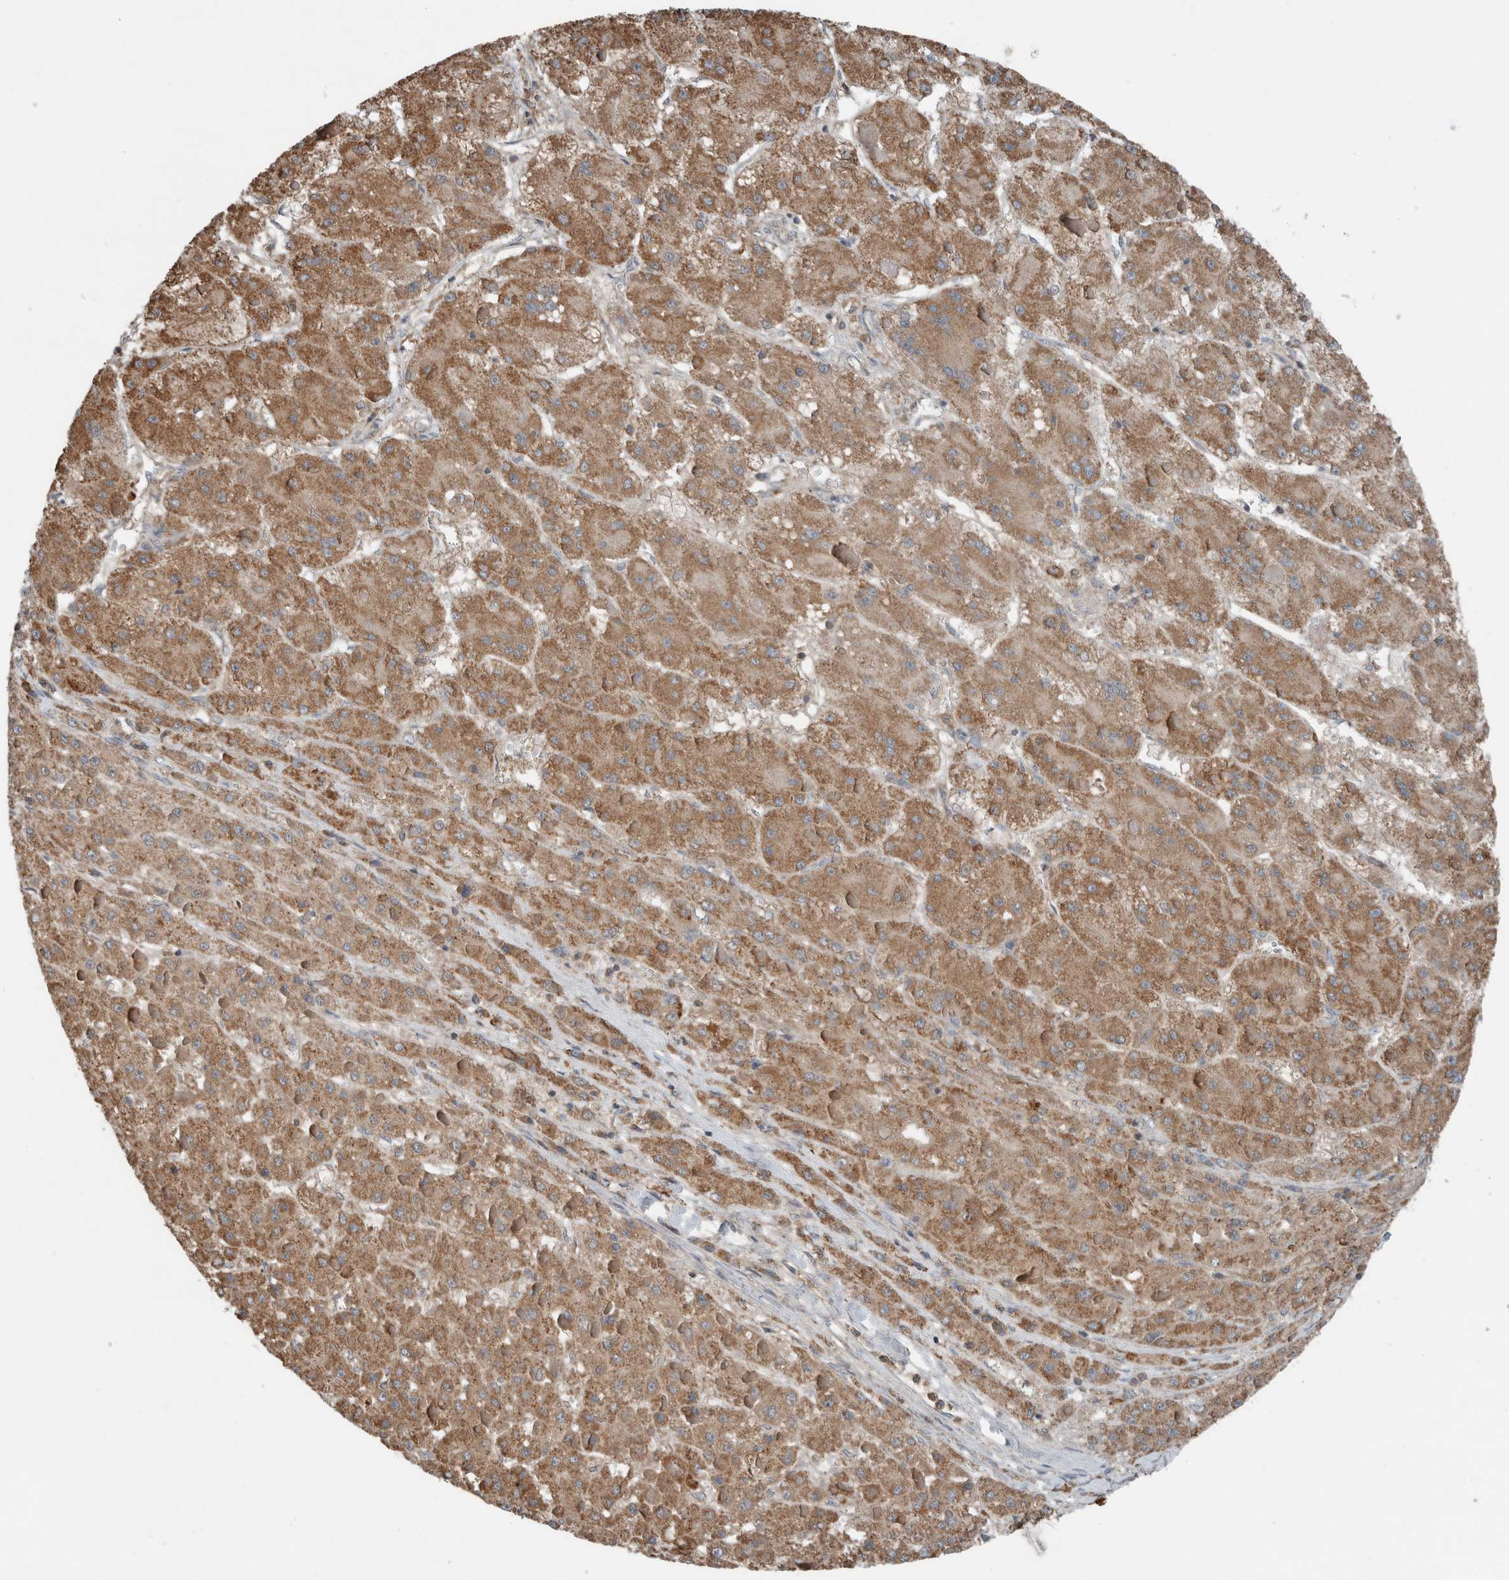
{"staining": {"intensity": "moderate", "quantity": ">75%", "location": "cytoplasmic/membranous"}, "tissue": "liver cancer", "cell_type": "Tumor cells", "image_type": "cancer", "snomed": [{"axis": "morphology", "description": "Carcinoma, Hepatocellular, NOS"}, {"axis": "topography", "description": "Liver"}], "caption": "Immunohistochemical staining of liver cancer (hepatocellular carcinoma) reveals medium levels of moderate cytoplasmic/membranous protein positivity in about >75% of tumor cells. Immunohistochemistry (ihc) stains the protein of interest in brown and the nuclei are stained blue.", "gene": "KLK14", "patient": {"sex": "female", "age": 73}}